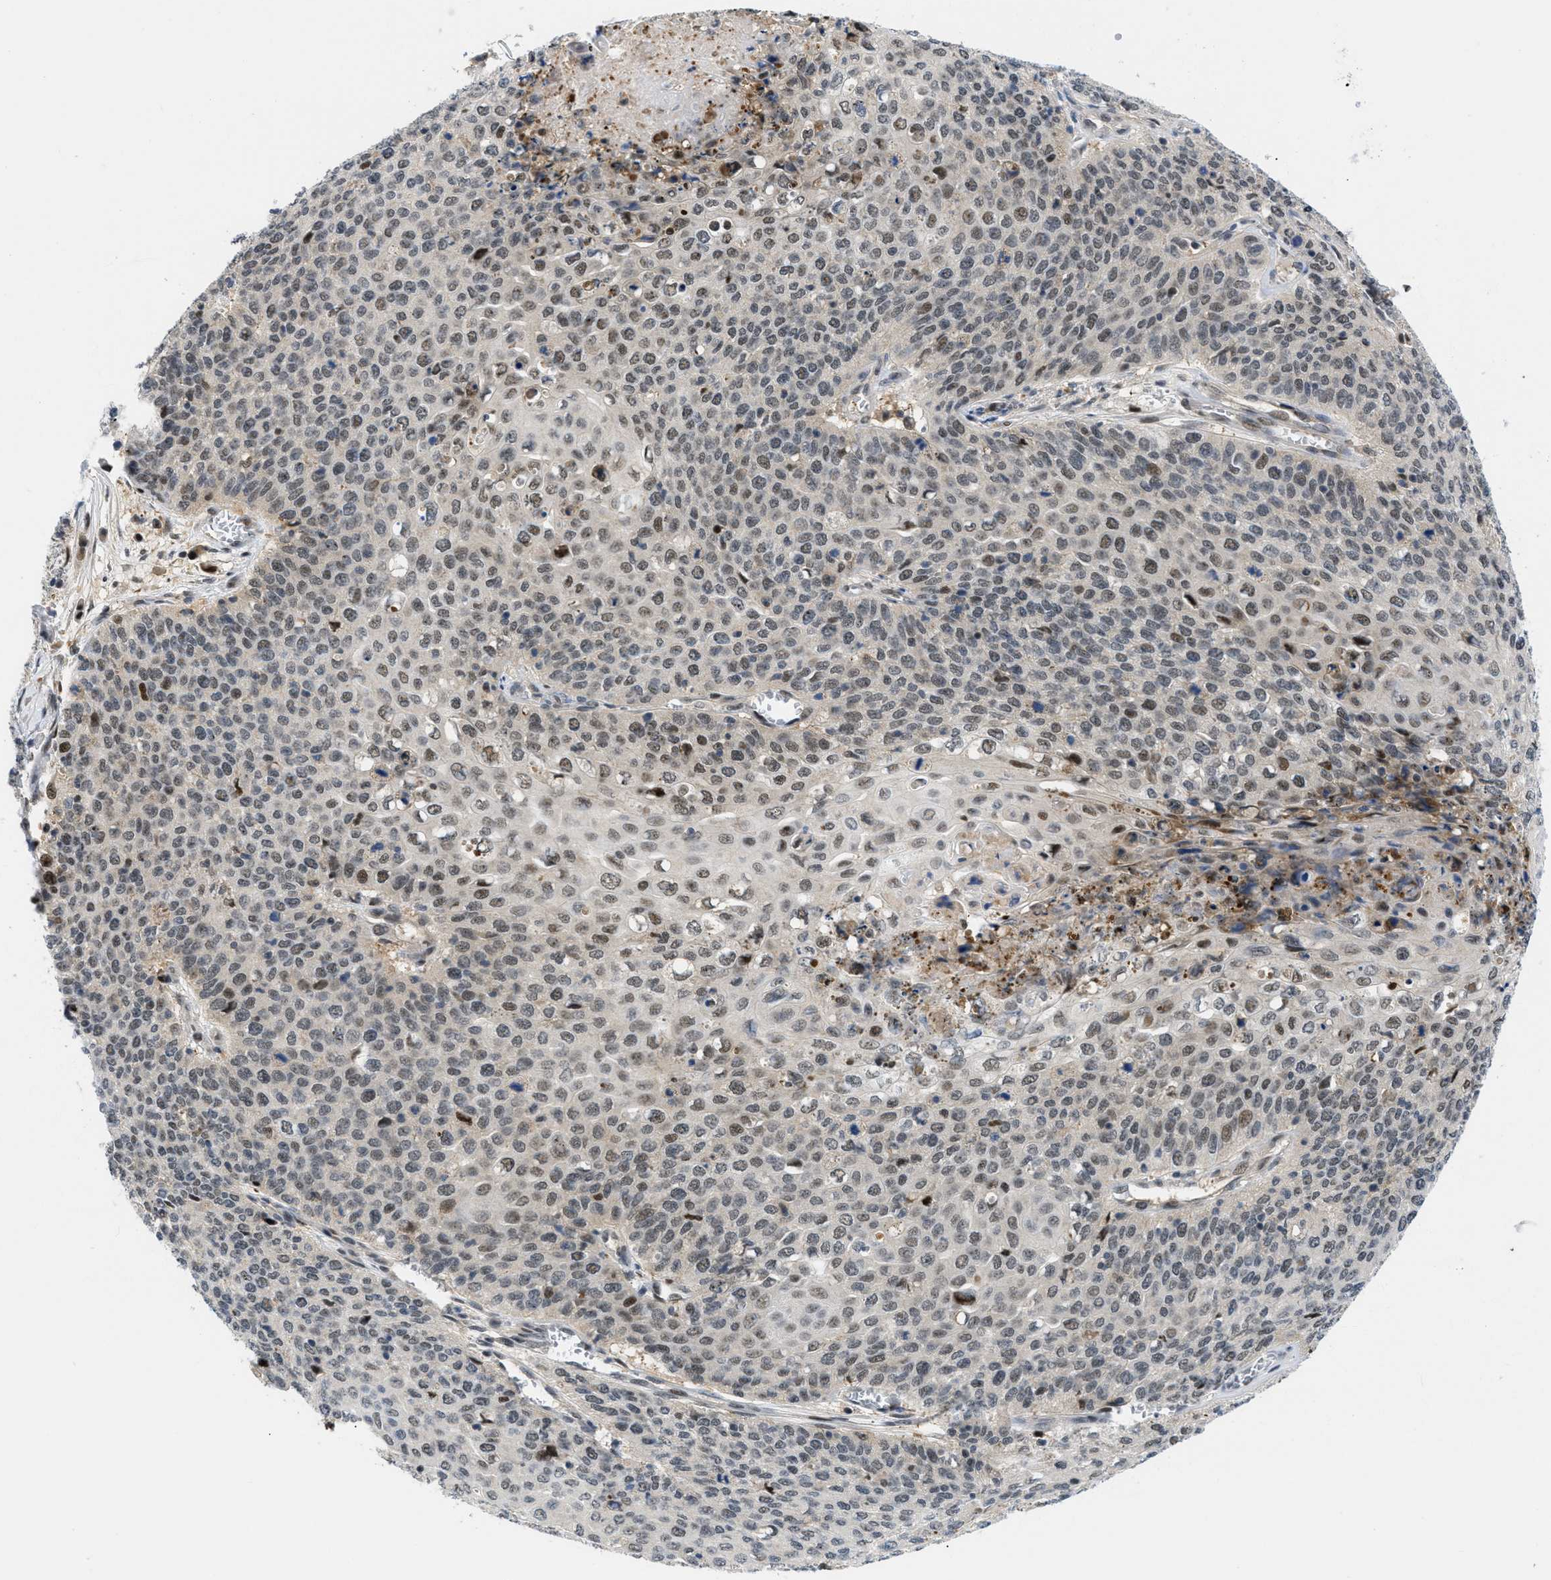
{"staining": {"intensity": "moderate", "quantity": "25%-75%", "location": "nuclear"}, "tissue": "cervical cancer", "cell_type": "Tumor cells", "image_type": "cancer", "snomed": [{"axis": "morphology", "description": "Squamous cell carcinoma, NOS"}, {"axis": "topography", "description": "Cervix"}], "caption": "The immunohistochemical stain labels moderate nuclear staining in tumor cells of squamous cell carcinoma (cervical) tissue. (Brightfield microscopy of DAB IHC at high magnification).", "gene": "SLC29A2", "patient": {"sex": "female", "age": 39}}